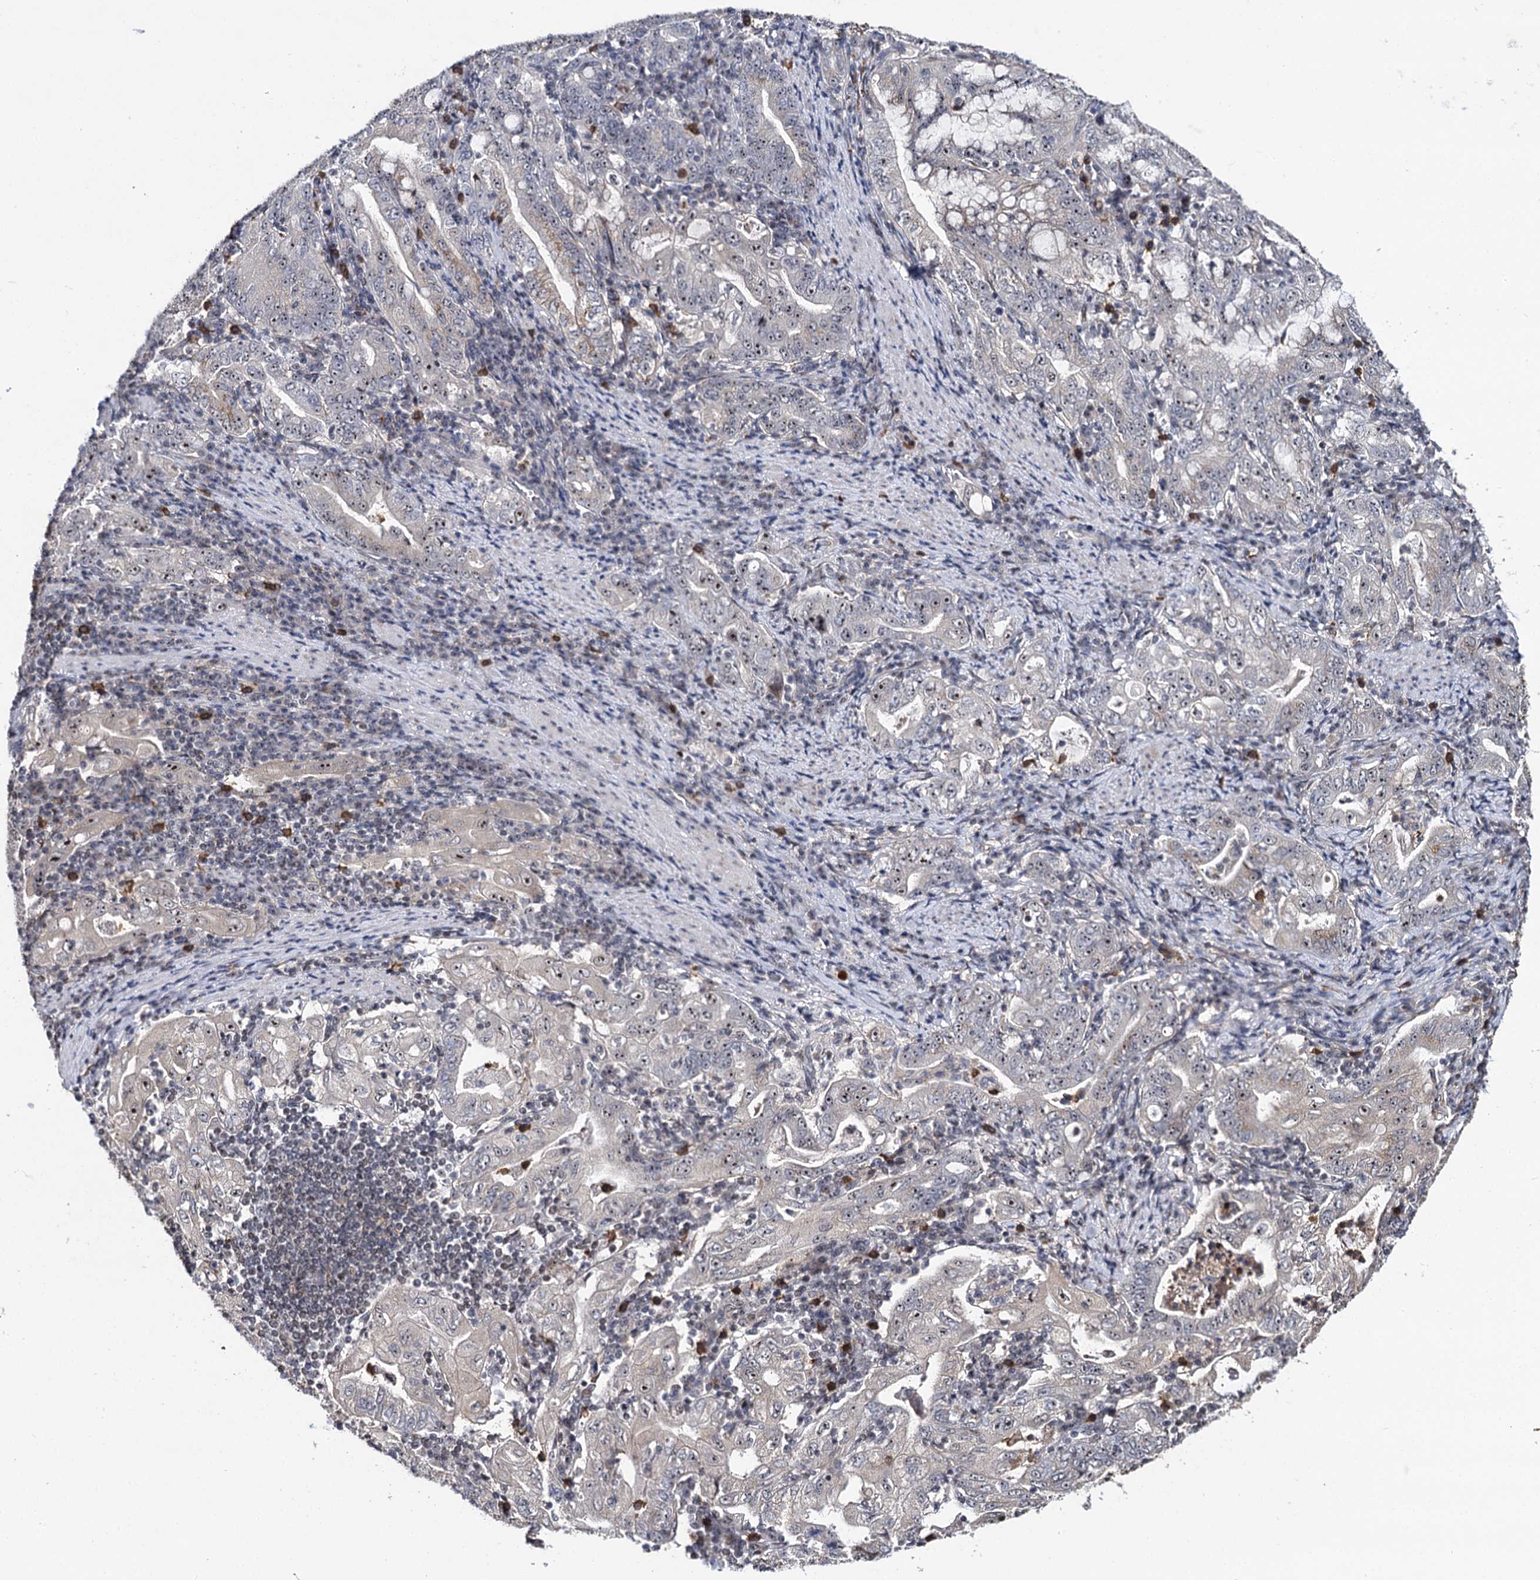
{"staining": {"intensity": "moderate", "quantity": "<25%", "location": "nuclear"}, "tissue": "stomach cancer", "cell_type": "Tumor cells", "image_type": "cancer", "snomed": [{"axis": "morphology", "description": "Normal tissue, NOS"}, {"axis": "morphology", "description": "Adenocarcinoma, NOS"}, {"axis": "topography", "description": "Esophagus"}, {"axis": "topography", "description": "Stomach, upper"}, {"axis": "topography", "description": "Peripheral nerve tissue"}], "caption": "Stomach cancer (adenocarcinoma) tissue reveals moderate nuclear expression in approximately <25% of tumor cells", "gene": "SUPT20H", "patient": {"sex": "male", "age": 62}}